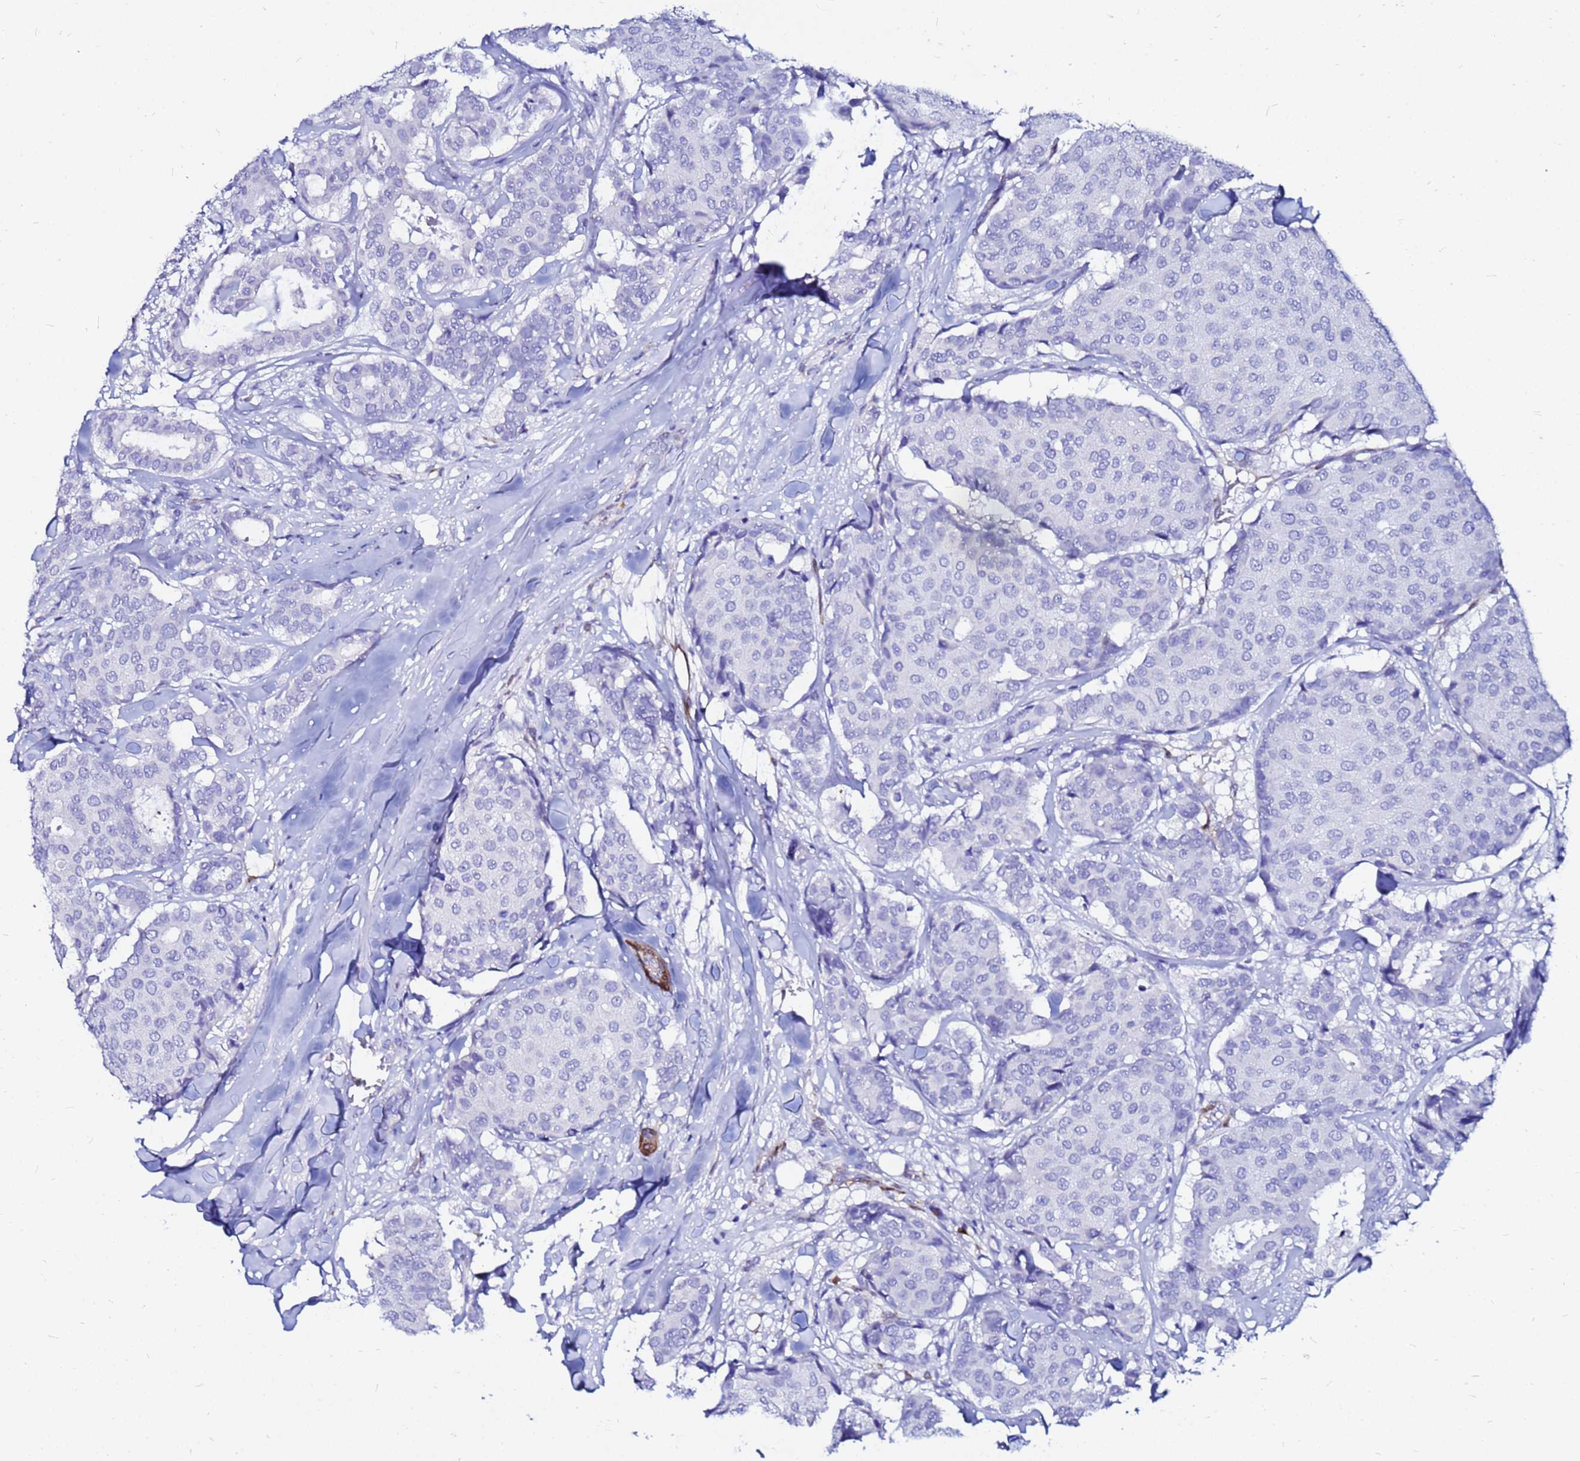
{"staining": {"intensity": "negative", "quantity": "none", "location": "none"}, "tissue": "breast cancer", "cell_type": "Tumor cells", "image_type": "cancer", "snomed": [{"axis": "morphology", "description": "Duct carcinoma"}, {"axis": "topography", "description": "Breast"}], "caption": "There is no significant positivity in tumor cells of breast cancer. (Stains: DAB IHC with hematoxylin counter stain, Microscopy: brightfield microscopy at high magnification).", "gene": "PPP1R14C", "patient": {"sex": "female", "age": 75}}